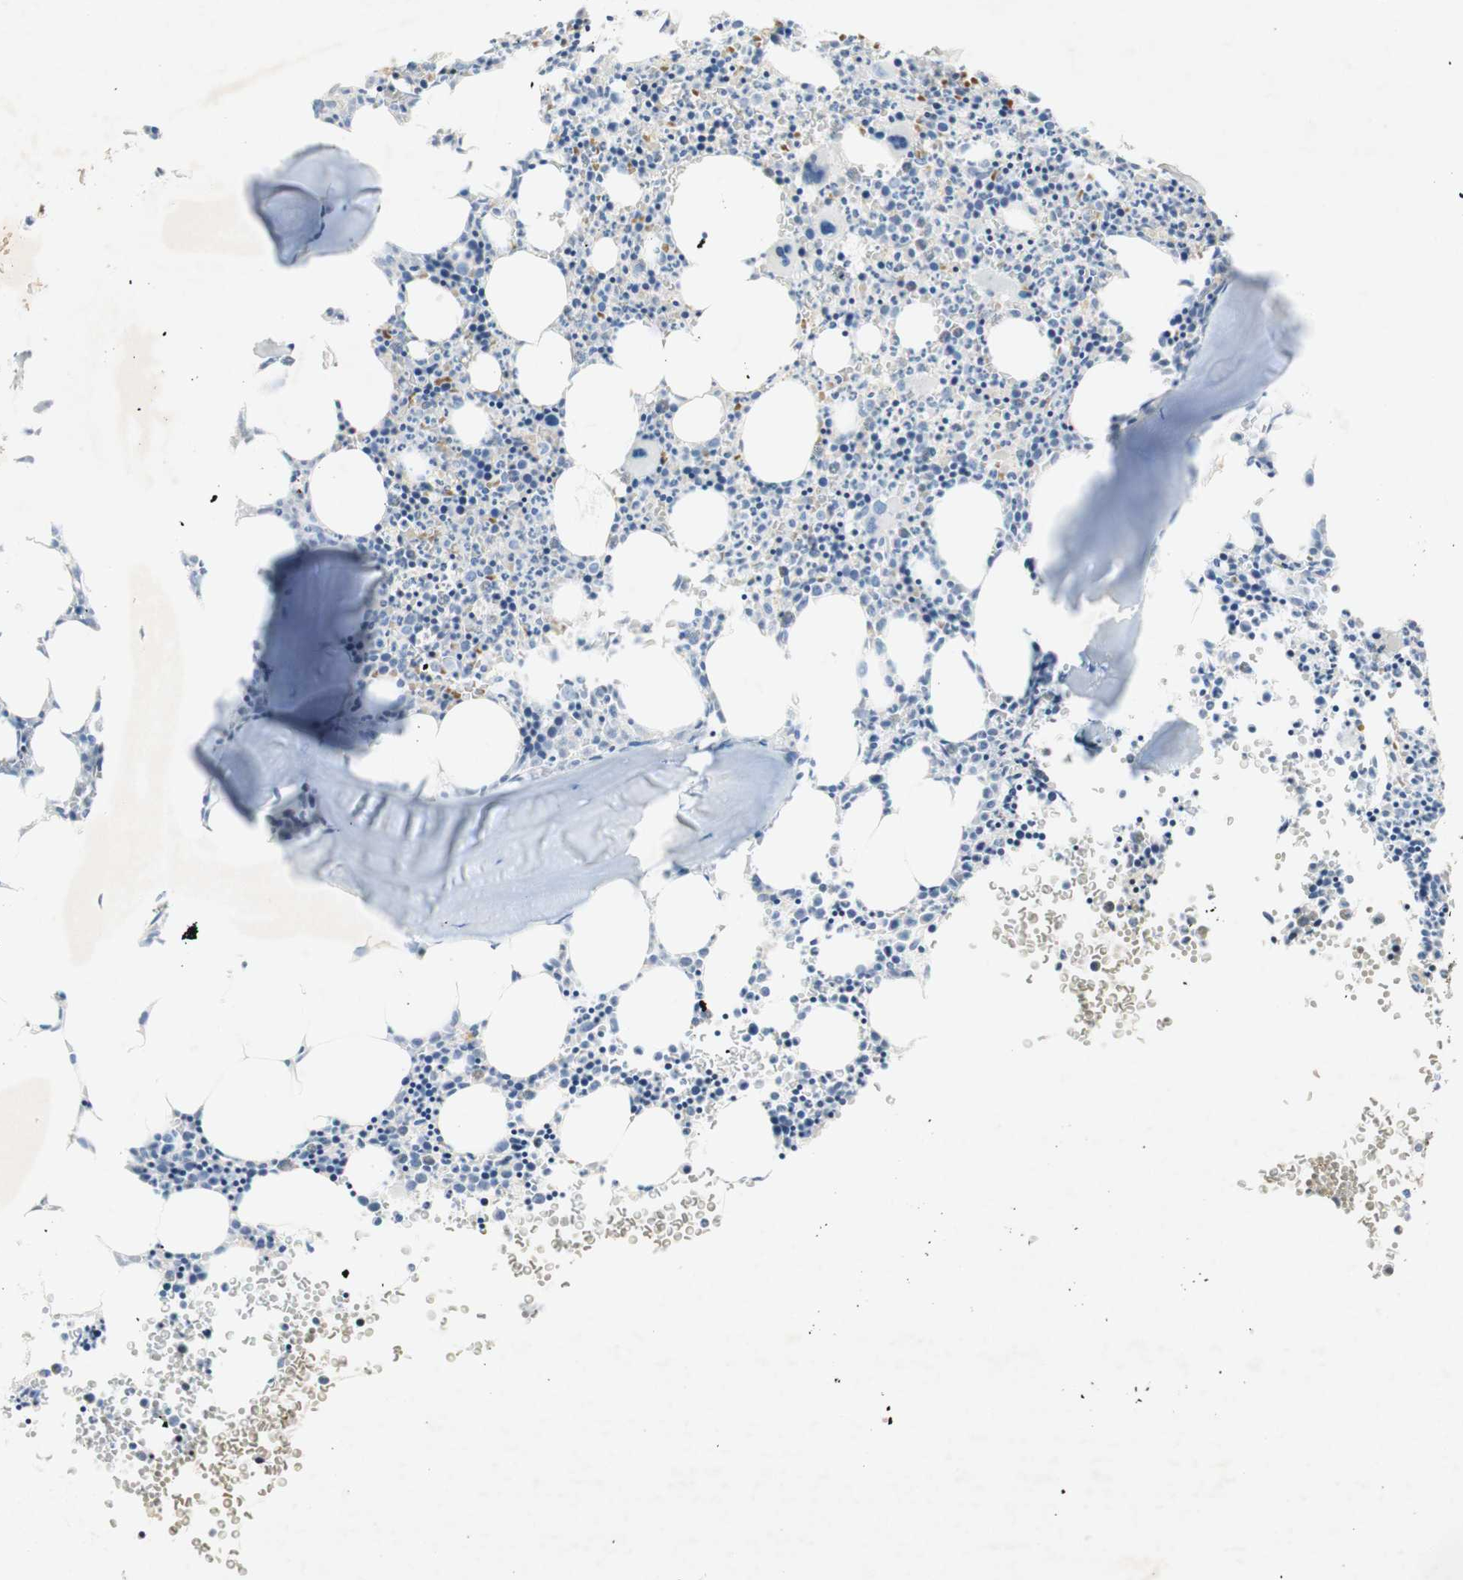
{"staining": {"intensity": "moderate", "quantity": "<25%", "location": "cytoplasmic/membranous"}, "tissue": "bone marrow", "cell_type": "Hematopoietic cells", "image_type": "normal", "snomed": [{"axis": "morphology", "description": "Normal tissue, NOS"}, {"axis": "morphology", "description": "Inflammation, NOS"}, {"axis": "topography", "description": "Bone marrow"}], "caption": "Bone marrow stained with DAB (3,3'-diaminobenzidine) immunohistochemistry (IHC) demonstrates low levels of moderate cytoplasmic/membranous staining in about <25% of hematopoietic cells.", "gene": "EPO", "patient": {"sex": "female", "age": 61}}